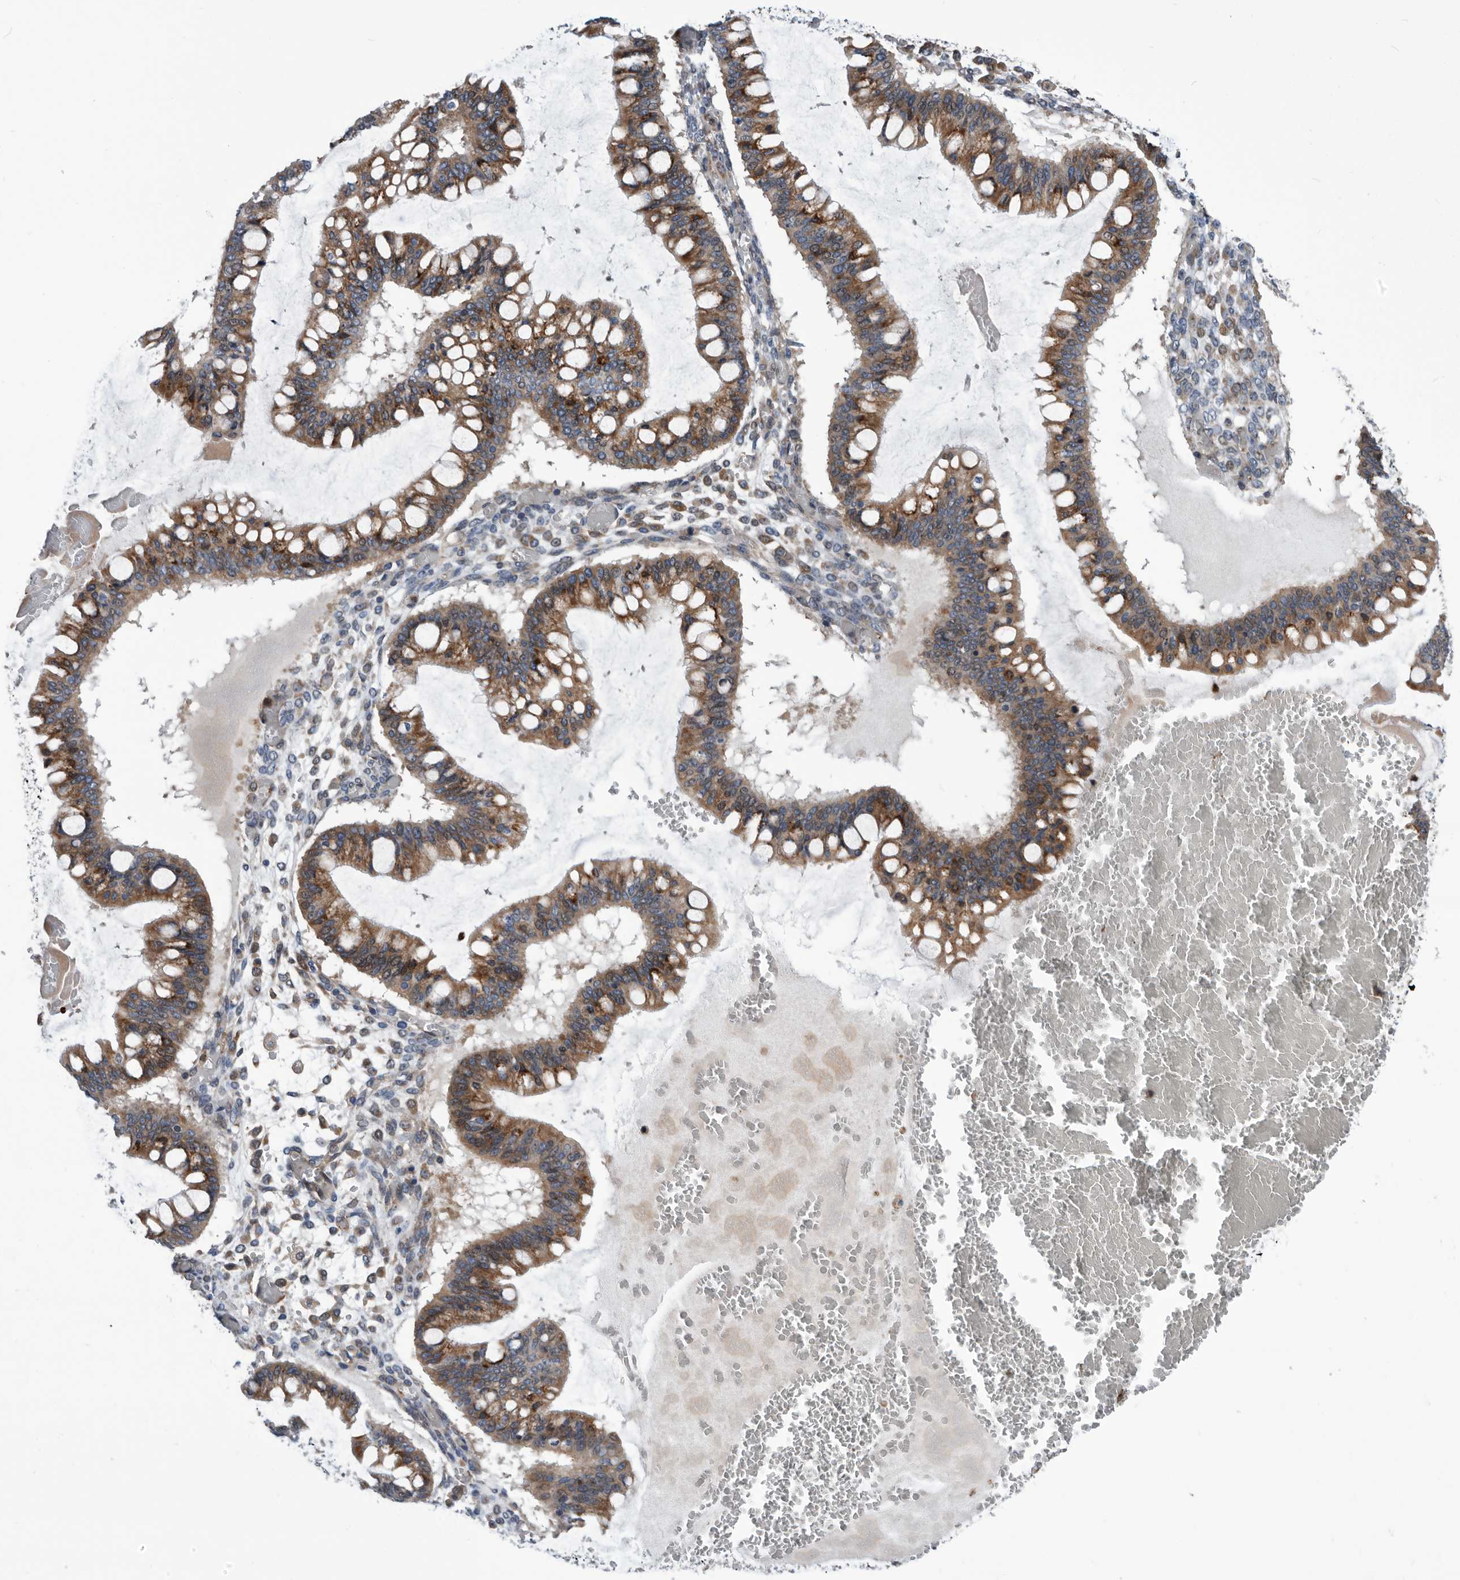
{"staining": {"intensity": "moderate", "quantity": ">75%", "location": "cytoplasmic/membranous"}, "tissue": "ovarian cancer", "cell_type": "Tumor cells", "image_type": "cancer", "snomed": [{"axis": "morphology", "description": "Cystadenocarcinoma, mucinous, NOS"}, {"axis": "topography", "description": "Ovary"}], "caption": "Tumor cells reveal moderate cytoplasmic/membranous expression in approximately >75% of cells in mucinous cystadenocarcinoma (ovarian).", "gene": "SERINC2", "patient": {"sex": "female", "age": 73}}